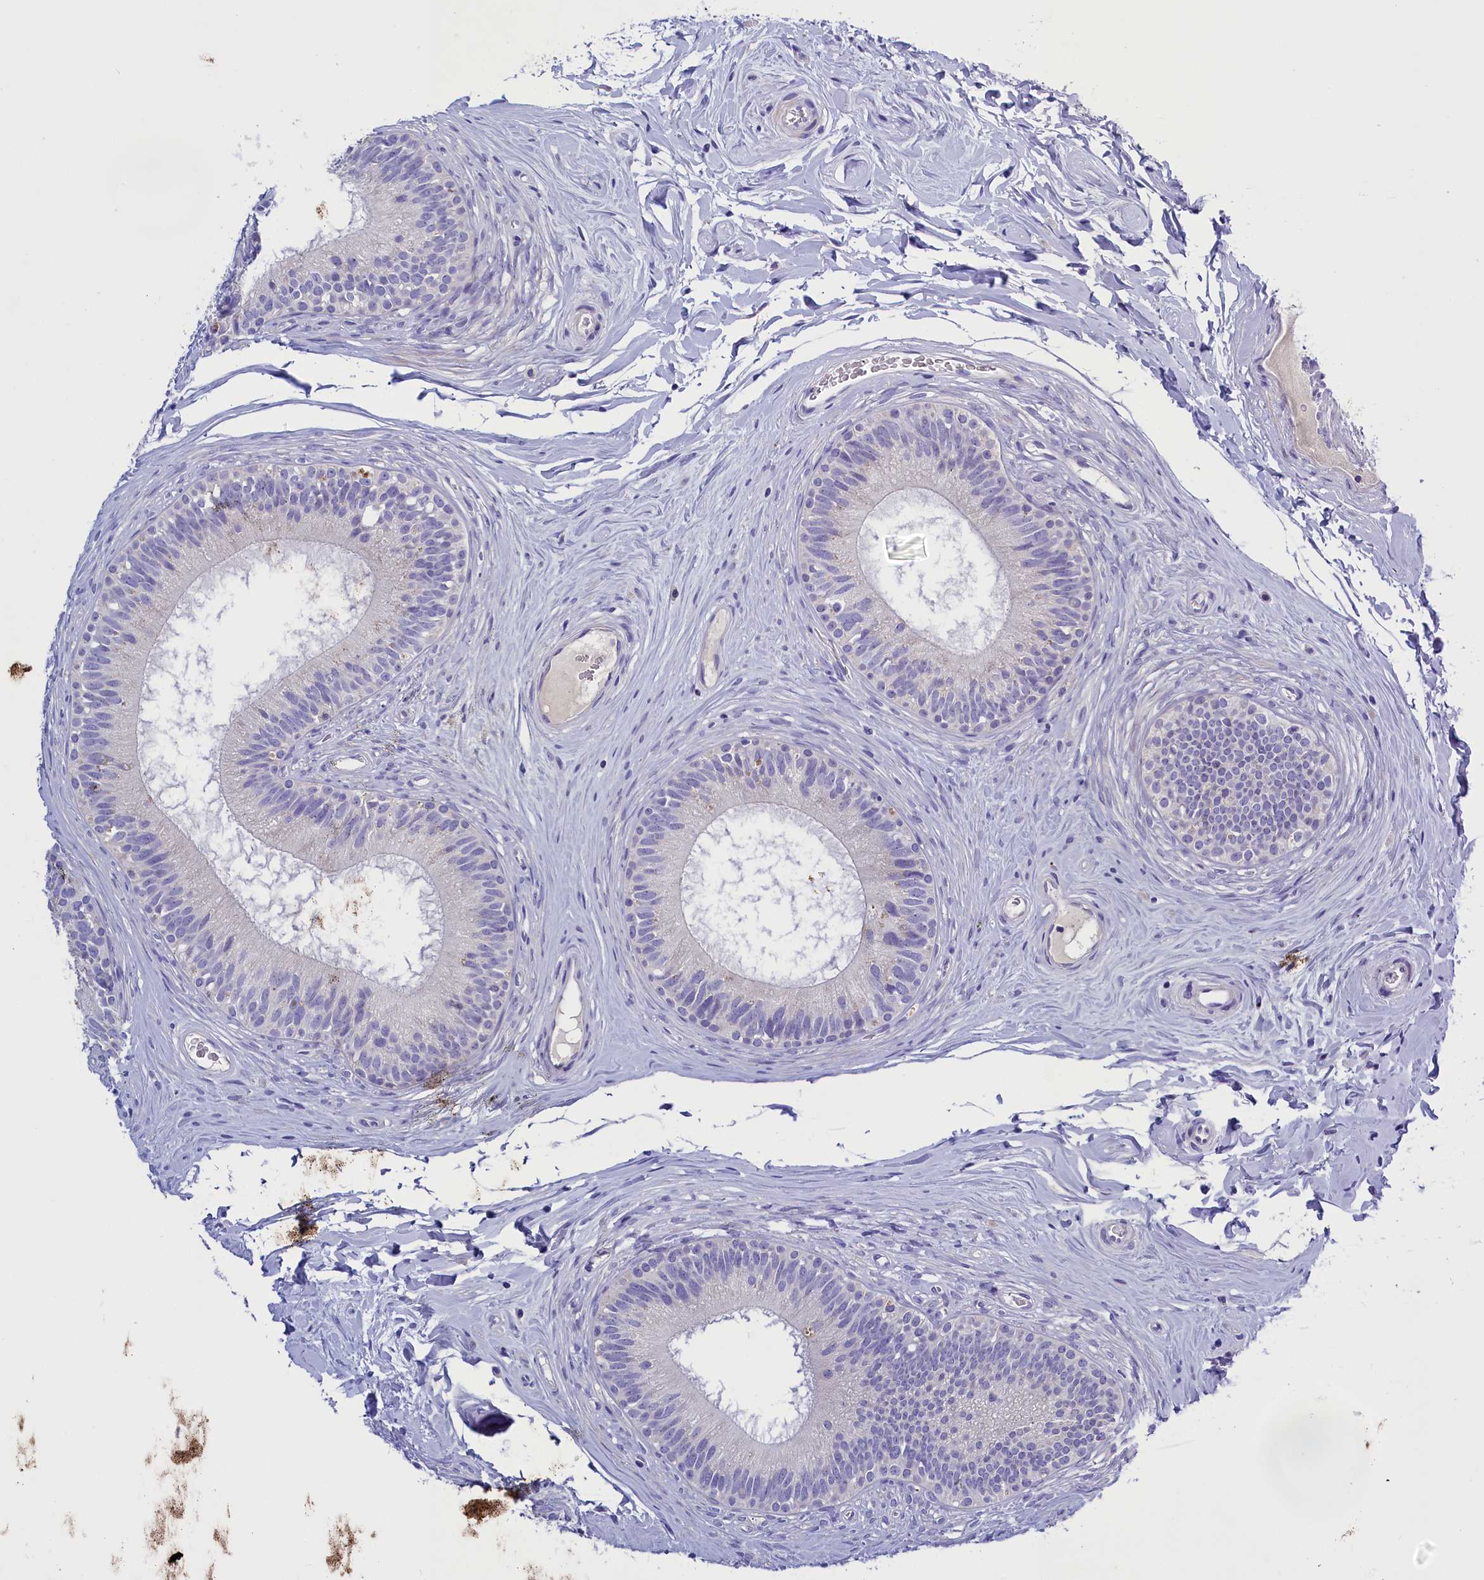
{"staining": {"intensity": "negative", "quantity": "none", "location": "none"}, "tissue": "epididymis", "cell_type": "Glandular cells", "image_type": "normal", "snomed": [{"axis": "morphology", "description": "Normal tissue, NOS"}, {"axis": "topography", "description": "Epididymis"}], "caption": "High magnification brightfield microscopy of benign epididymis stained with DAB (3,3'-diaminobenzidine) (brown) and counterstained with hematoxylin (blue): glandular cells show no significant positivity. (DAB (3,3'-diaminobenzidine) immunohistochemistry (IHC), high magnification).", "gene": "RTTN", "patient": {"sex": "male", "age": 33}}